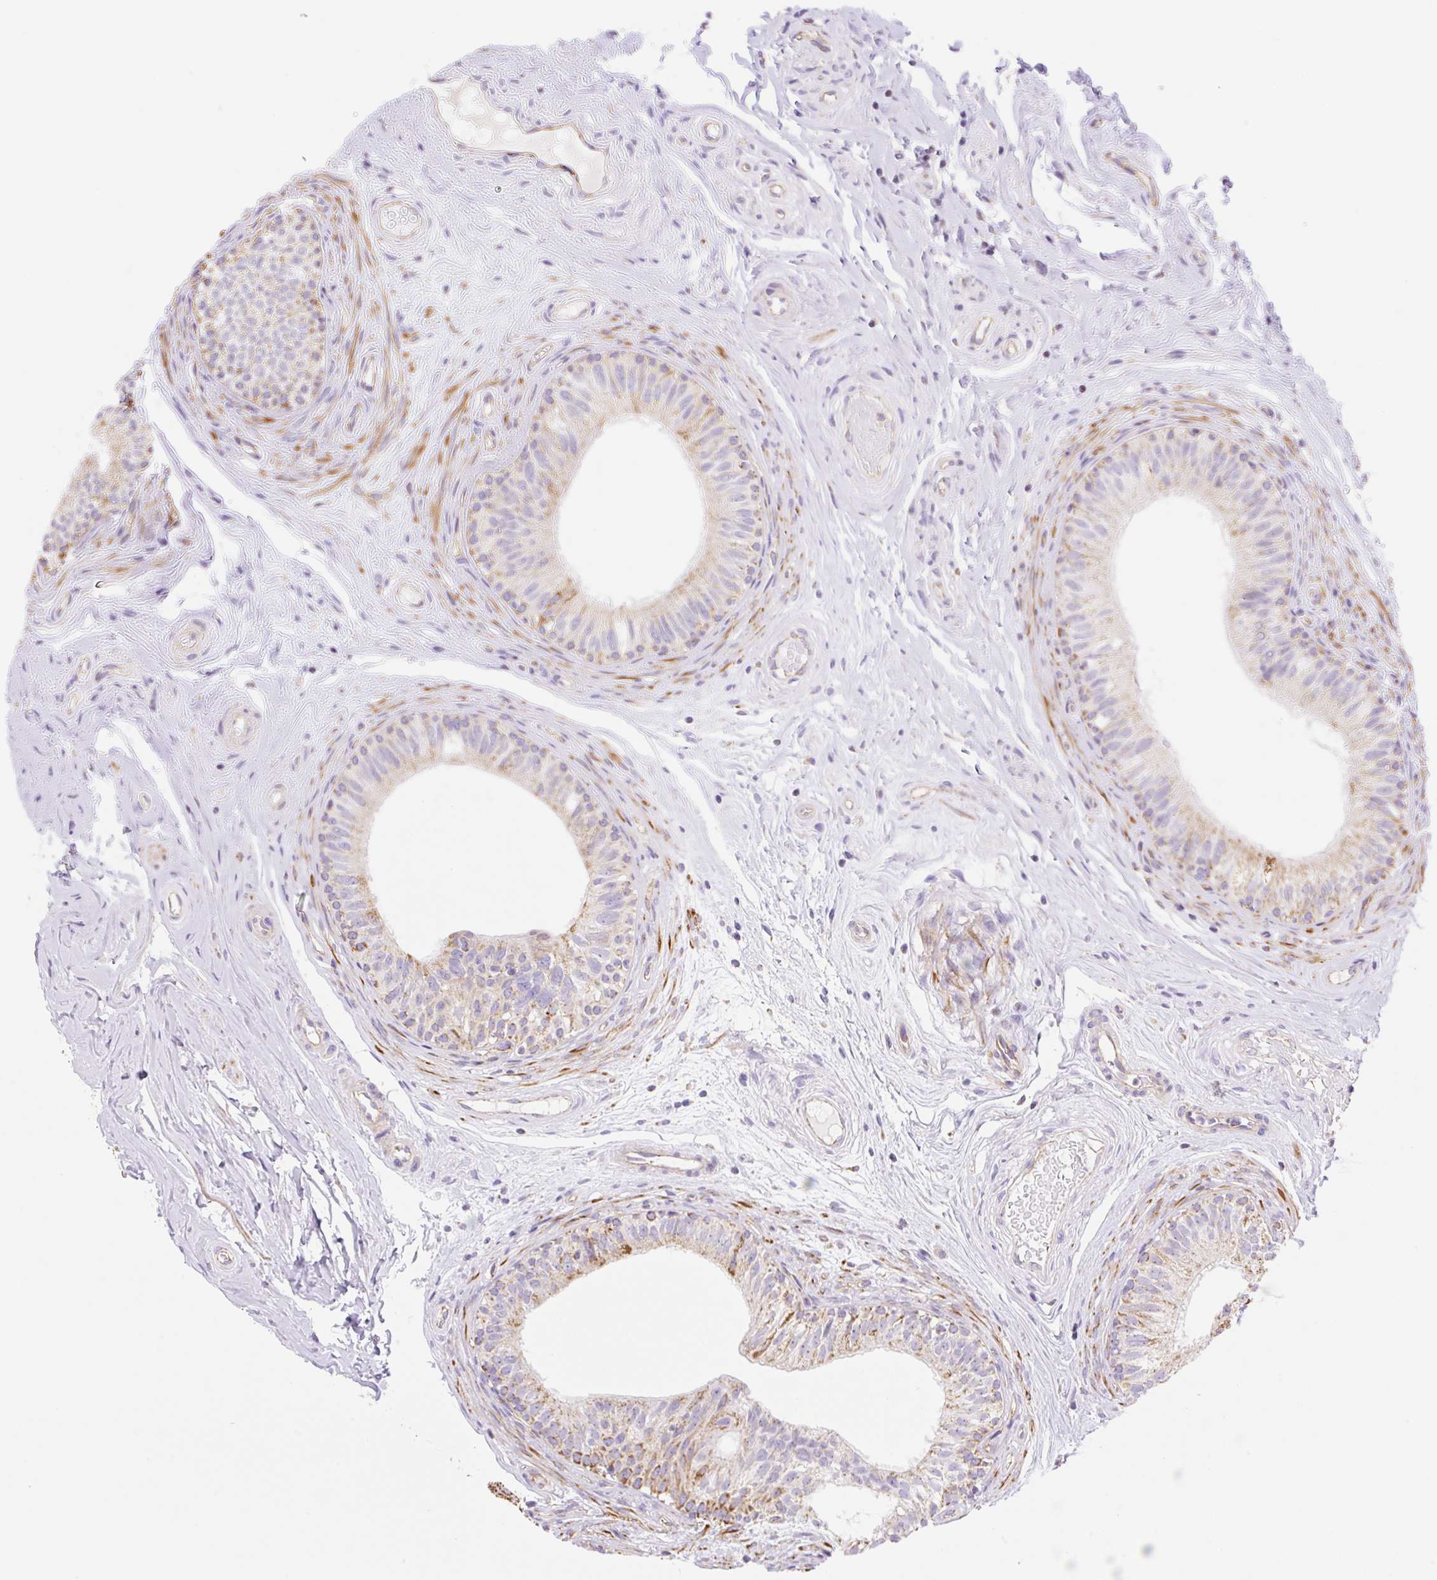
{"staining": {"intensity": "moderate", "quantity": "<25%", "location": "cytoplasmic/membranous"}, "tissue": "epididymis", "cell_type": "Glandular cells", "image_type": "normal", "snomed": [{"axis": "morphology", "description": "Normal tissue, NOS"}, {"axis": "morphology", "description": "Seminoma, NOS"}, {"axis": "topography", "description": "Testis"}, {"axis": "topography", "description": "Epididymis"}], "caption": "High-magnification brightfield microscopy of benign epididymis stained with DAB (3,3'-diaminobenzidine) (brown) and counterstained with hematoxylin (blue). glandular cells exhibit moderate cytoplasmic/membranous staining is appreciated in about<25% of cells.", "gene": "ESAM", "patient": {"sex": "male", "age": 45}}